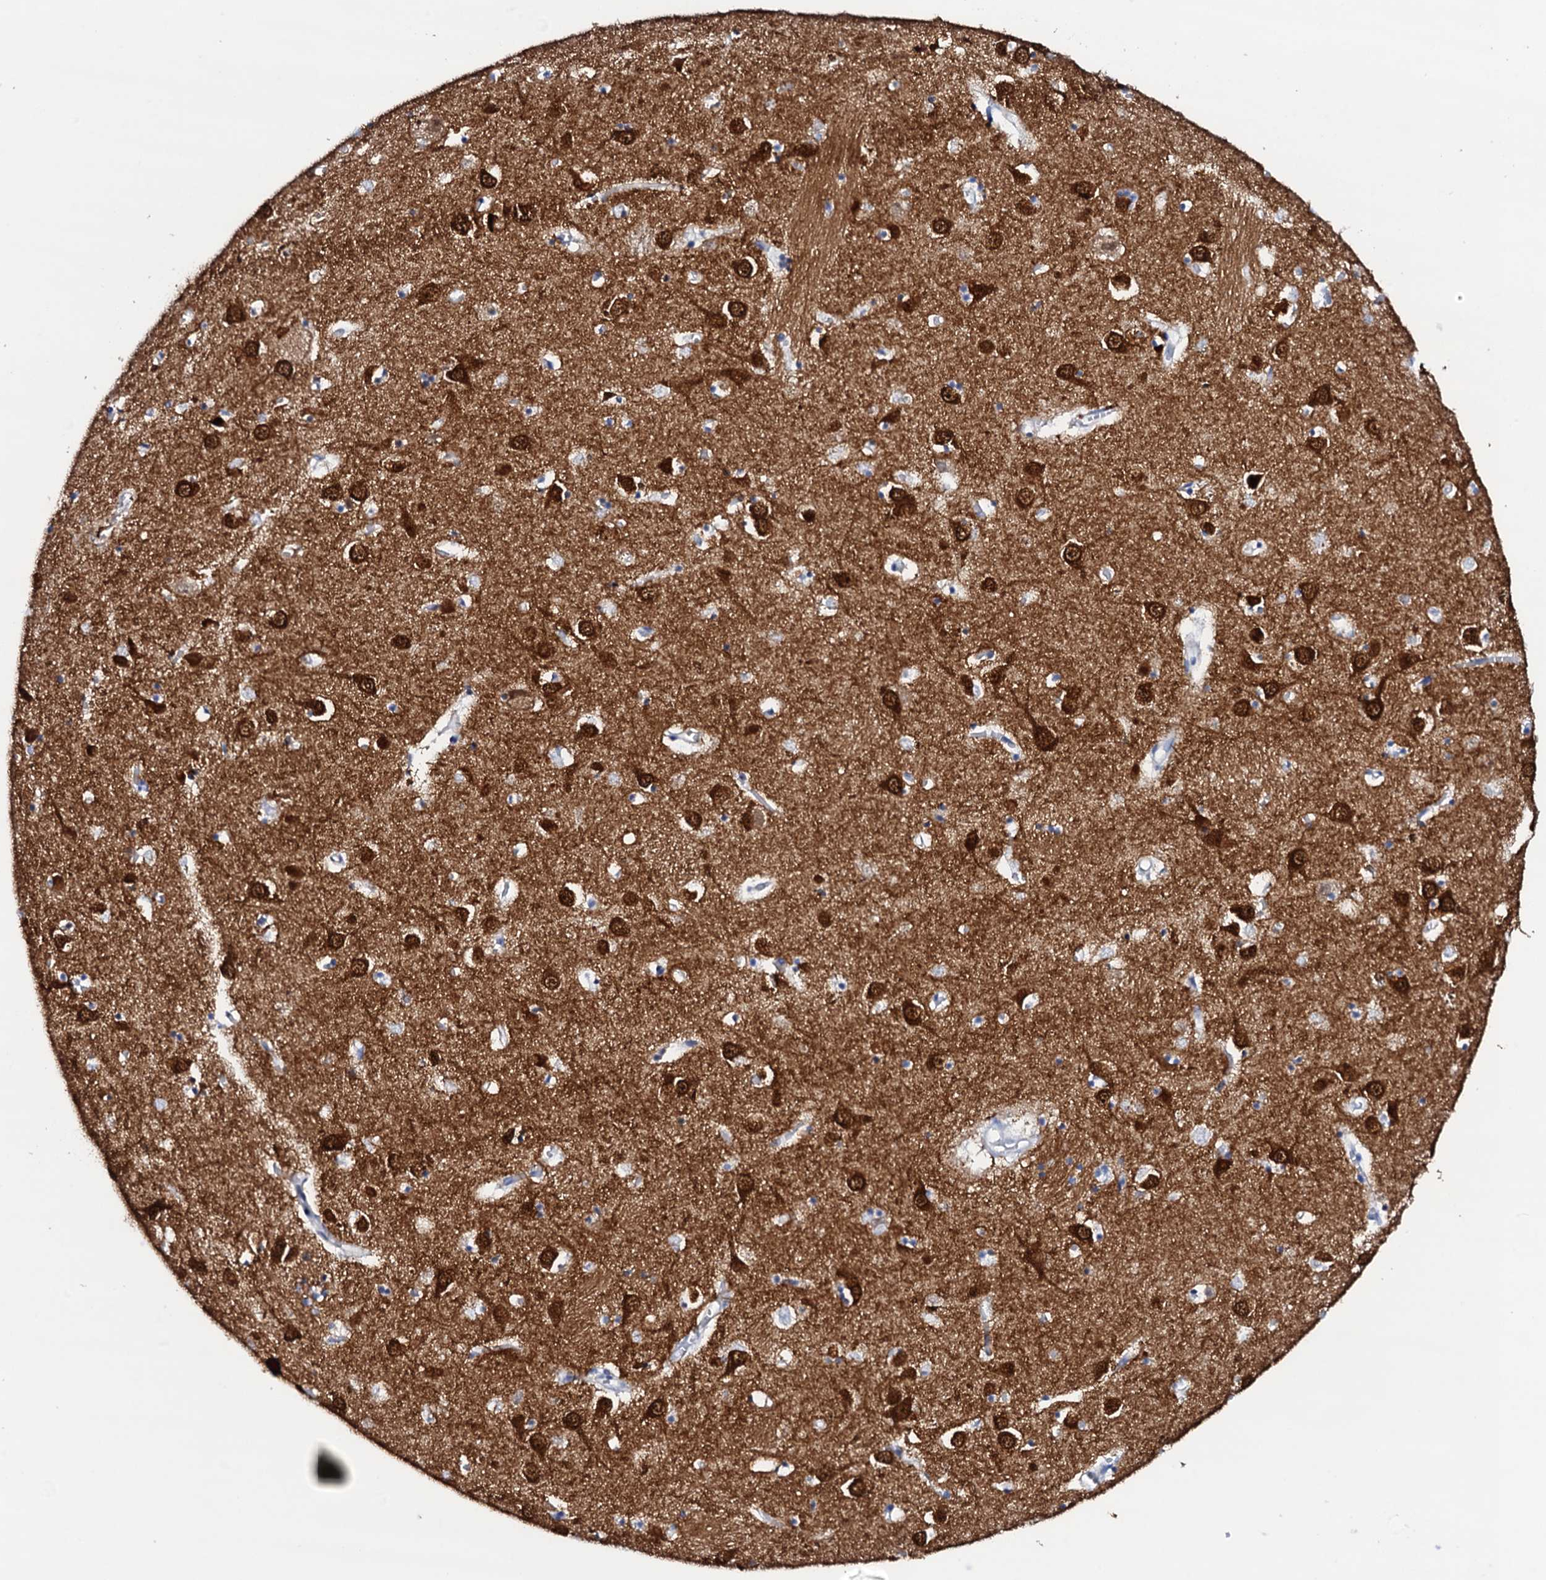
{"staining": {"intensity": "negative", "quantity": "none", "location": "none"}, "tissue": "caudate", "cell_type": "Glial cells", "image_type": "normal", "snomed": [{"axis": "morphology", "description": "Normal tissue, NOS"}, {"axis": "topography", "description": "Lateral ventricle wall"}], "caption": "Immunohistochemical staining of benign caudate shows no significant positivity in glial cells. (DAB (3,3'-diaminobenzidine) IHC with hematoxylin counter stain).", "gene": "FBXL16", "patient": {"sex": "male", "age": 70}}